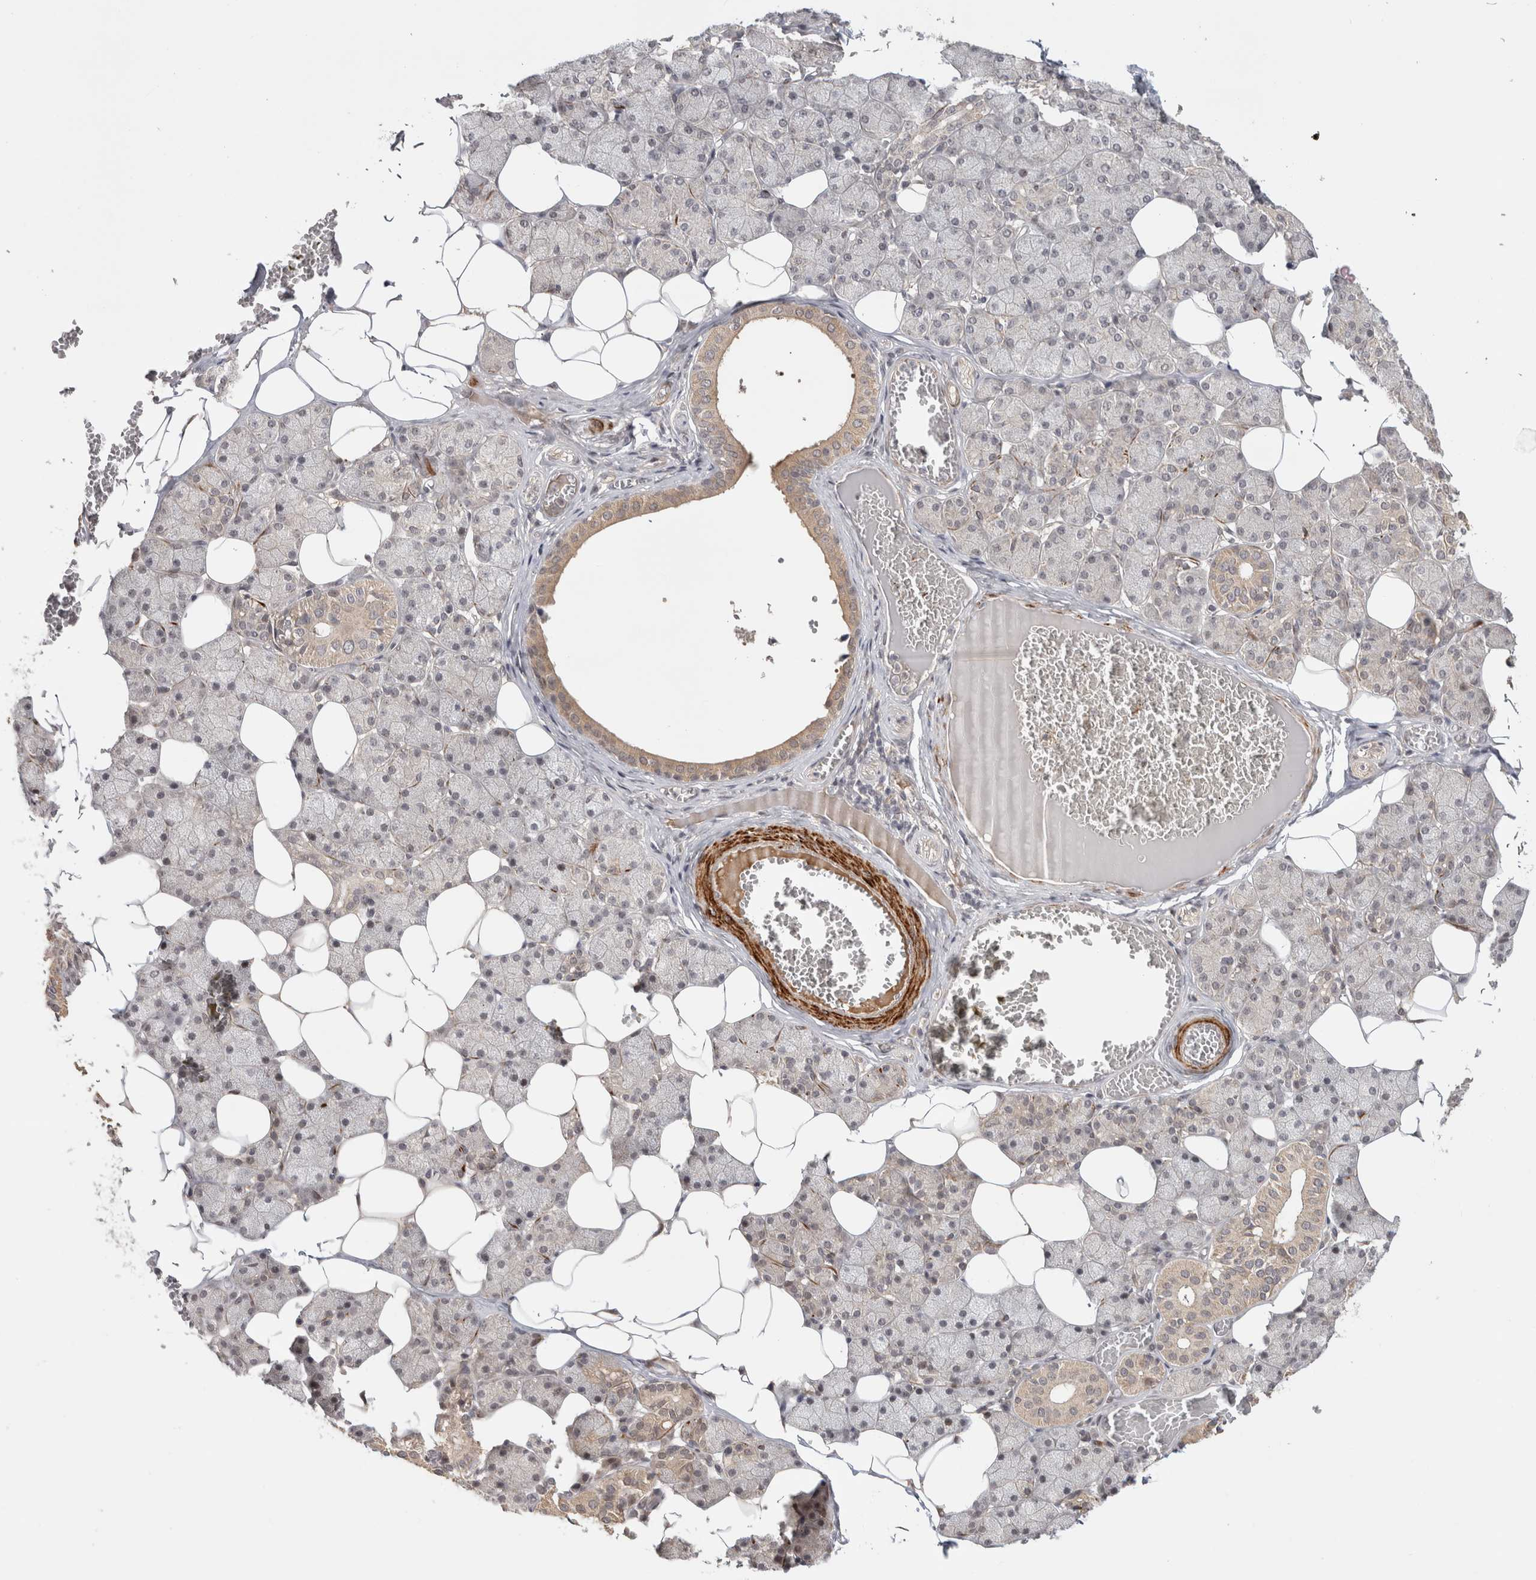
{"staining": {"intensity": "weak", "quantity": "<25%", "location": "cytoplasmic/membranous"}, "tissue": "salivary gland", "cell_type": "Glandular cells", "image_type": "normal", "snomed": [{"axis": "morphology", "description": "Normal tissue, NOS"}, {"axis": "topography", "description": "Salivary gland"}], "caption": "Histopathology image shows no protein expression in glandular cells of benign salivary gland. (DAB immunohistochemistry, high magnification).", "gene": "ZNF318", "patient": {"sex": "female", "age": 33}}